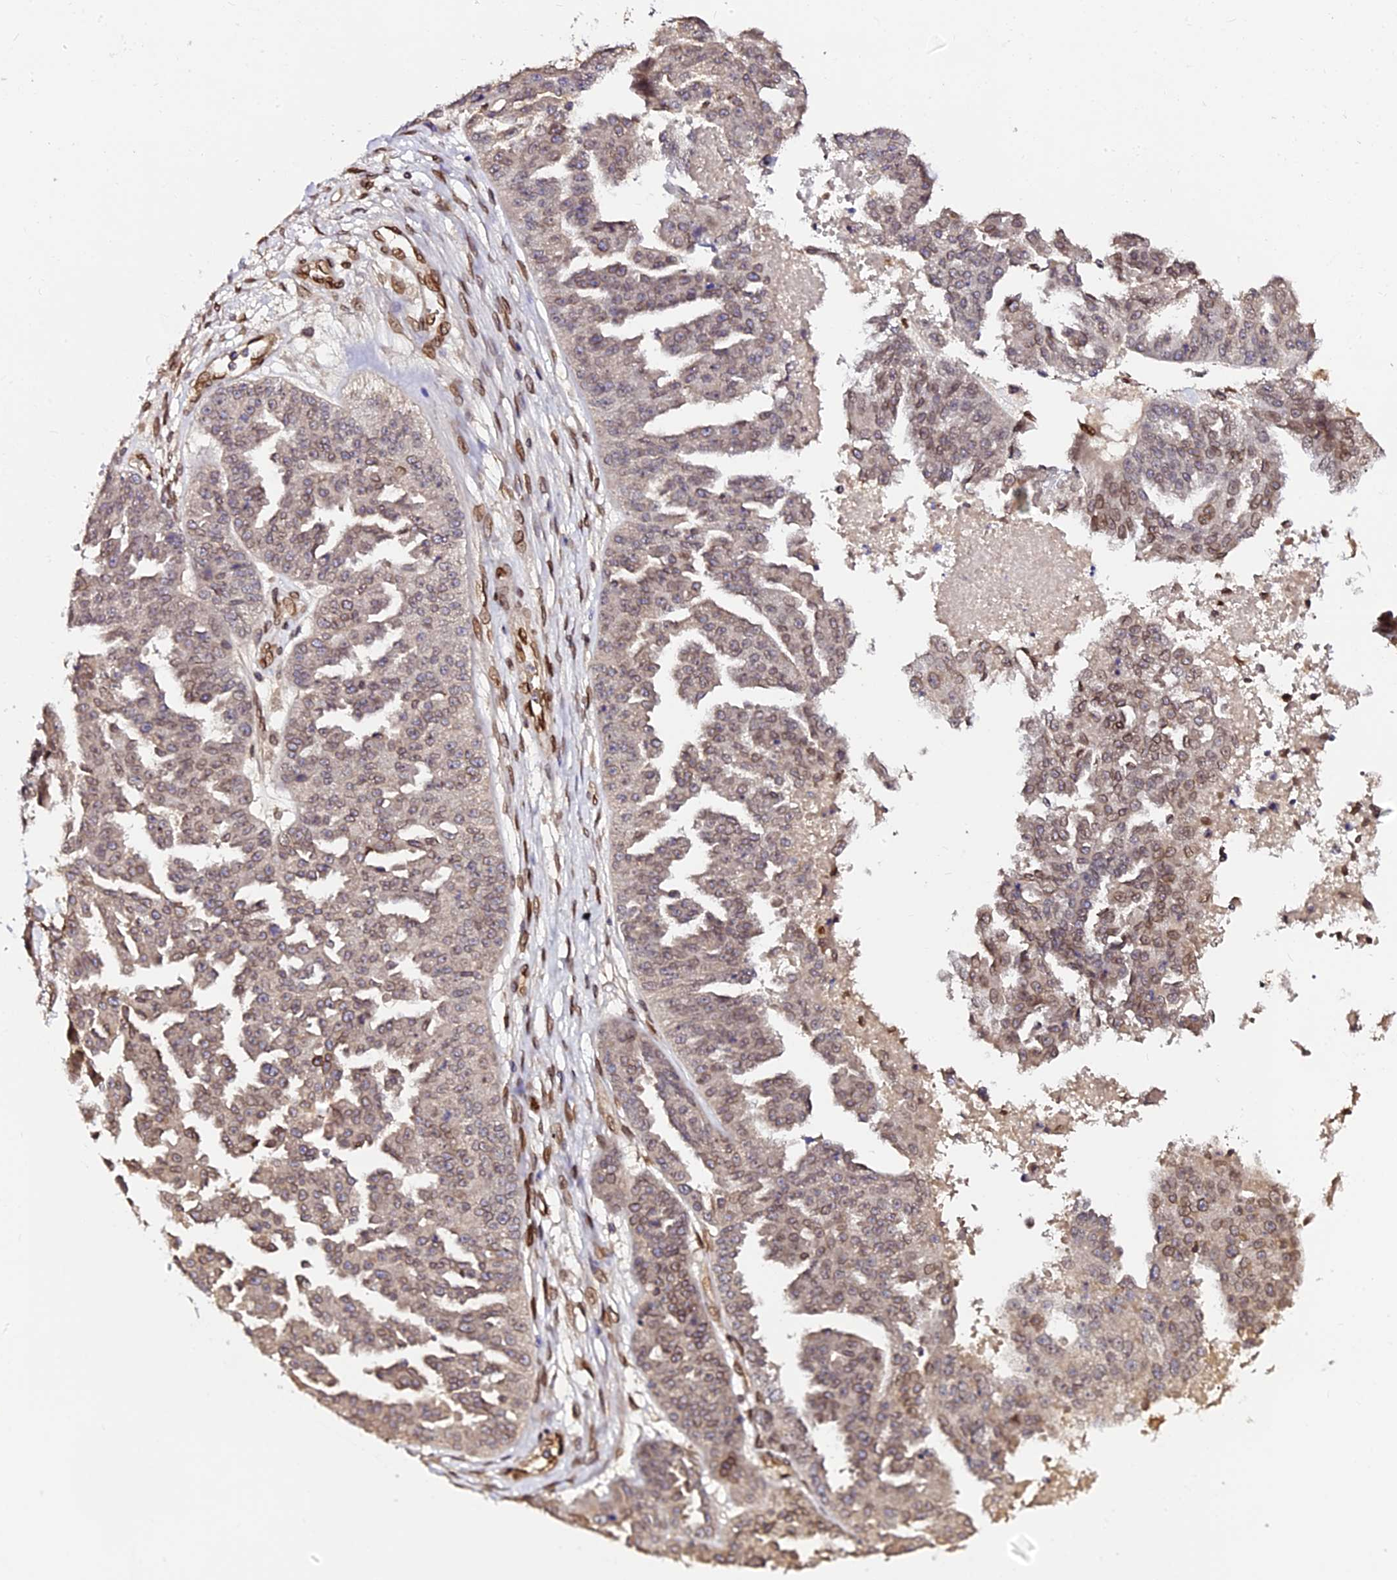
{"staining": {"intensity": "moderate", "quantity": "<25%", "location": "cytoplasmic/membranous,nuclear"}, "tissue": "ovarian cancer", "cell_type": "Tumor cells", "image_type": "cancer", "snomed": [{"axis": "morphology", "description": "Cystadenocarcinoma, serous, NOS"}, {"axis": "topography", "description": "Ovary"}], "caption": "Ovarian cancer tissue demonstrates moderate cytoplasmic/membranous and nuclear expression in about <25% of tumor cells Using DAB (brown) and hematoxylin (blue) stains, captured at high magnification using brightfield microscopy.", "gene": "ANAPC5", "patient": {"sex": "female", "age": 58}}